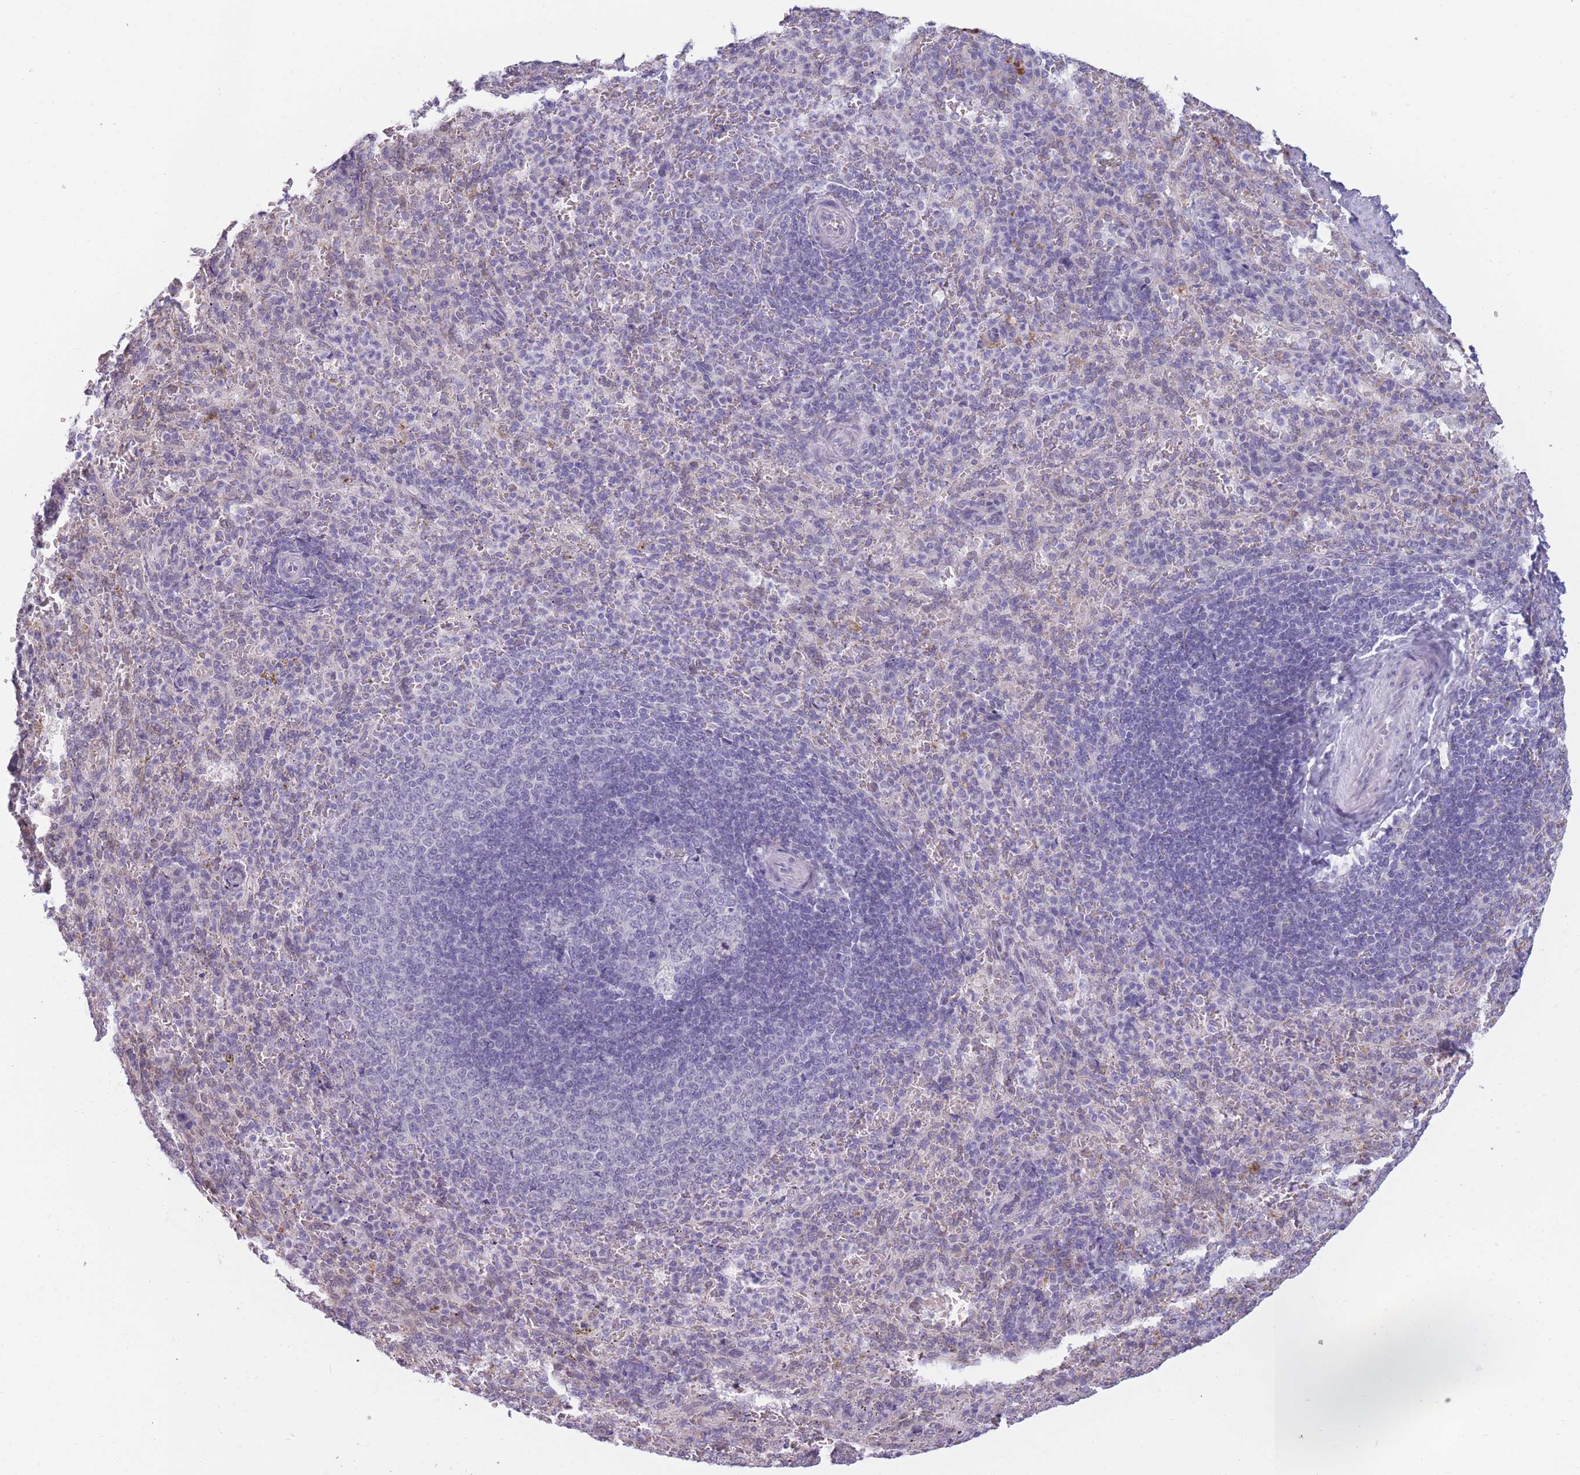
{"staining": {"intensity": "negative", "quantity": "none", "location": "none"}, "tissue": "spleen", "cell_type": "Cells in red pulp", "image_type": "normal", "snomed": [{"axis": "morphology", "description": "Normal tissue, NOS"}, {"axis": "topography", "description": "Spleen"}], "caption": "Spleen stained for a protein using IHC exhibits no expression cells in red pulp.", "gene": "COL27A1", "patient": {"sex": "female", "age": 21}}